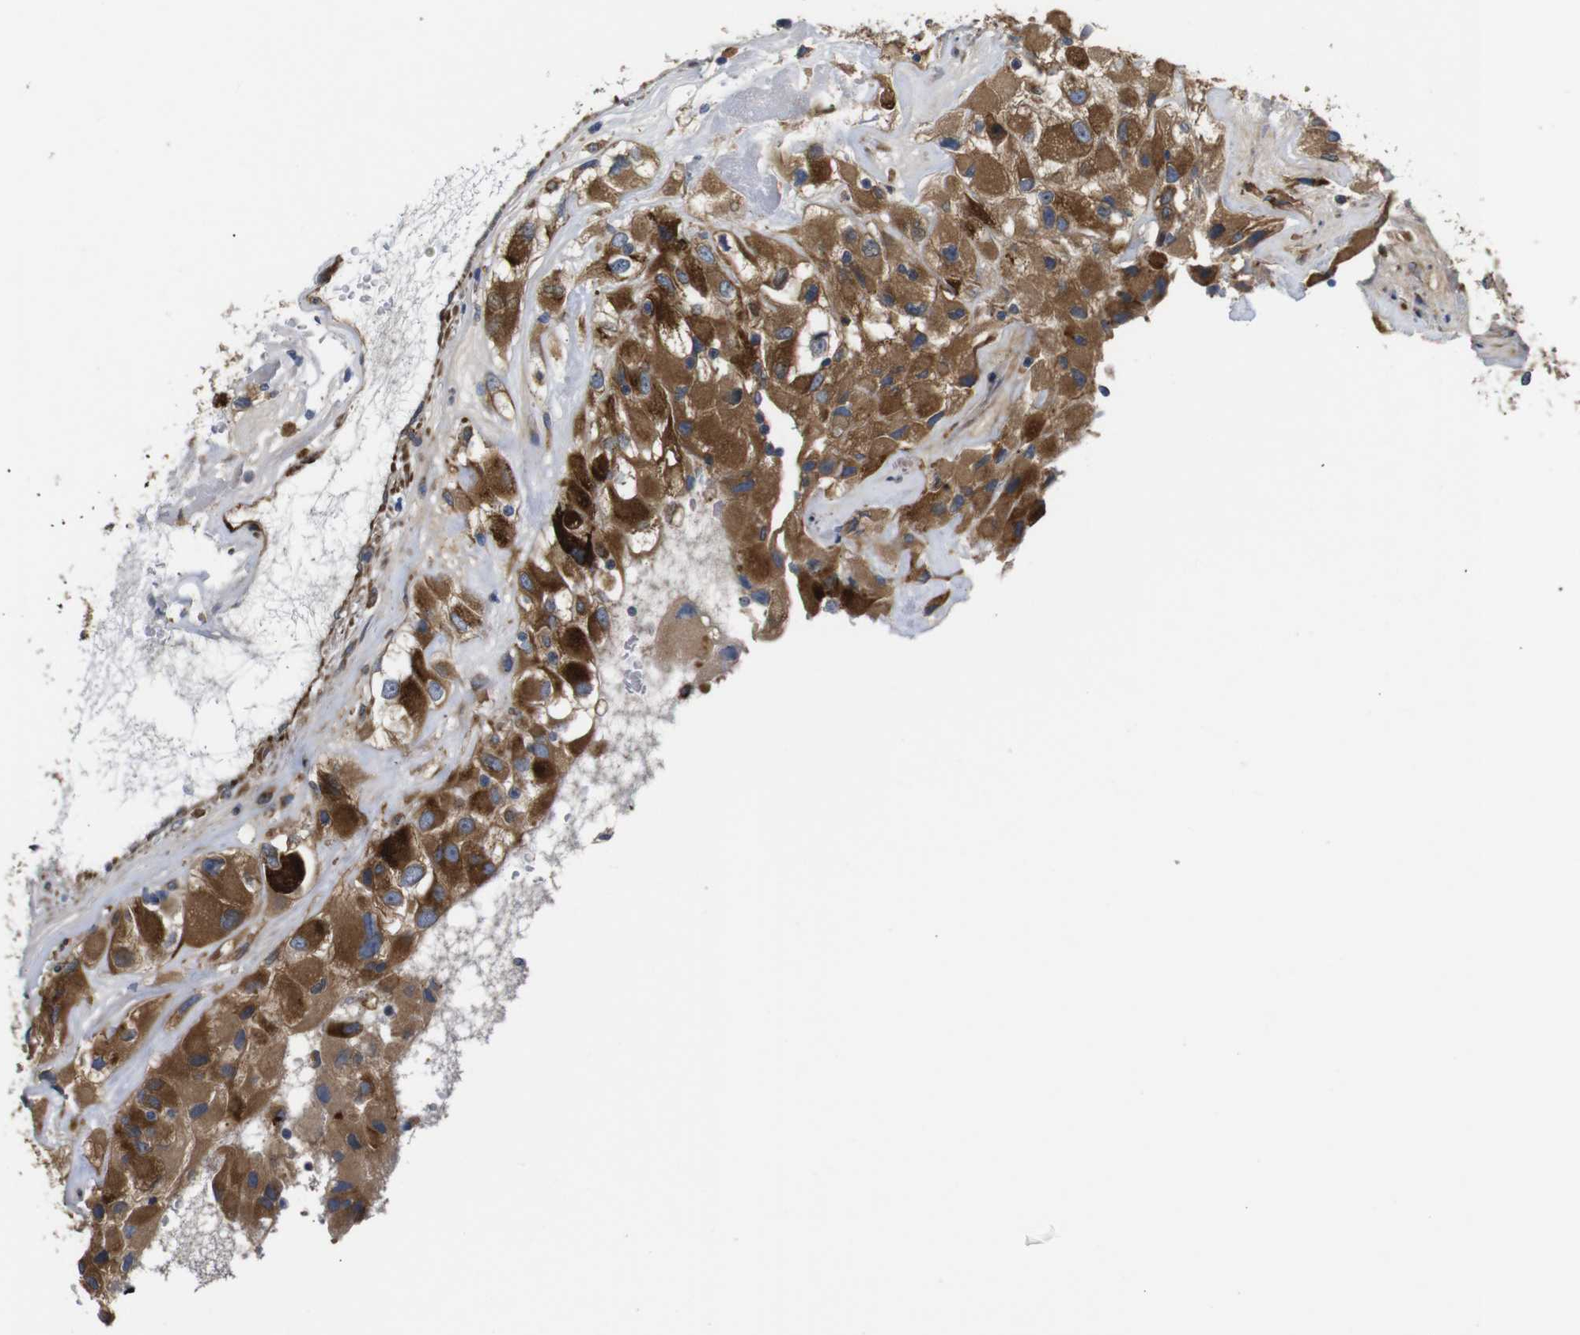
{"staining": {"intensity": "strong", "quantity": ">75%", "location": "cytoplasmic/membranous"}, "tissue": "renal cancer", "cell_type": "Tumor cells", "image_type": "cancer", "snomed": [{"axis": "morphology", "description": "Adenocarcinoma, NOS"}, {"axis": "topography", "description": "Kidney"}], "caption": "The photomicrograph exhibits immunohistochemical staining of adenocarcinoma (renal). There is strong cytoplasmic/membranous expression is appreciated in approximately >75% of tumor cells.", "gene": "UBE2G2", "patient": {"sex": "female", "age": 52}}